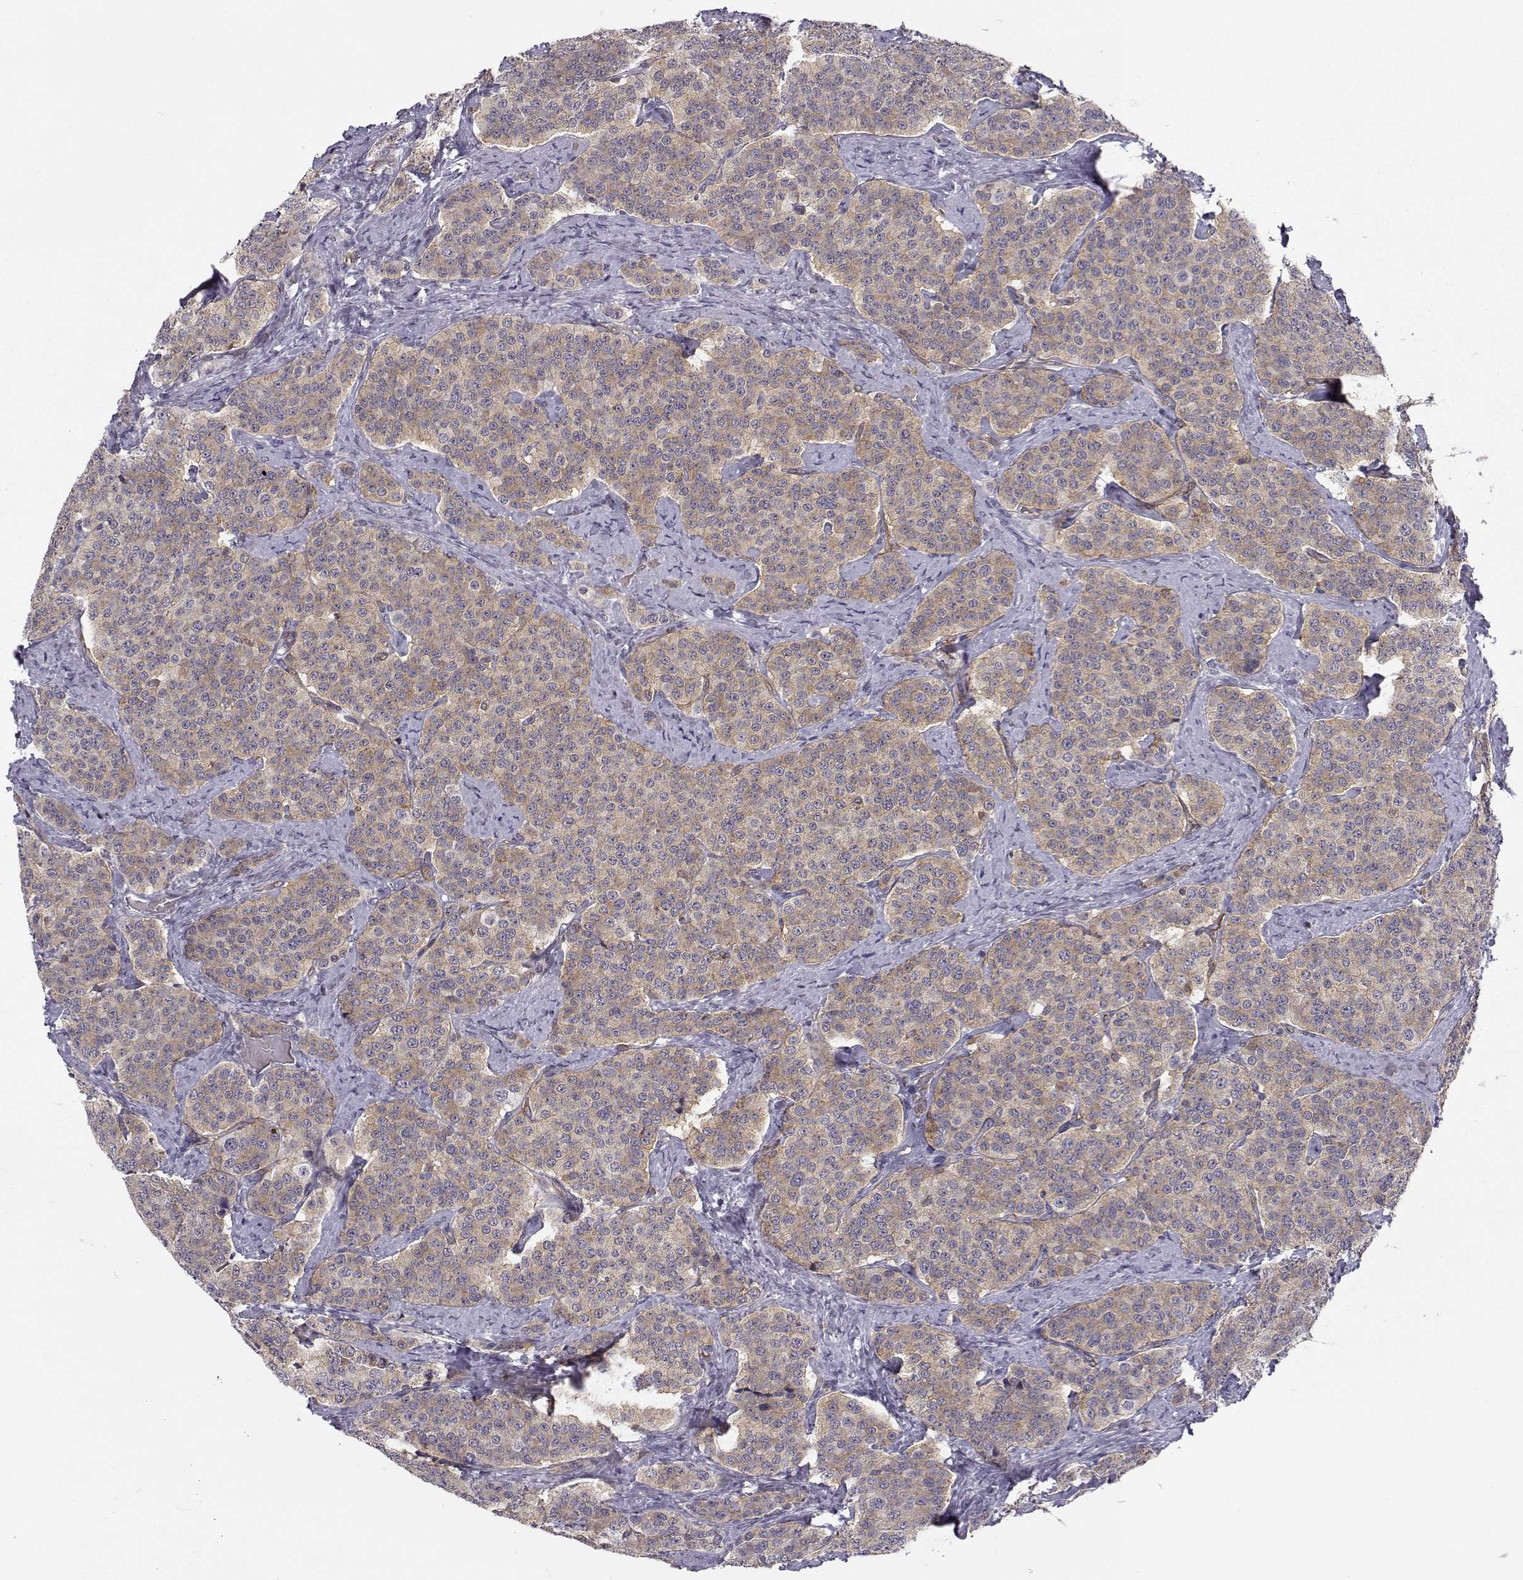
{"staining": {"intensity": "moderate", "quantity": ">75%", "location": "cytoplasmic/membranous"}, "tissue": "carcinoid", "cell_type": "Tumor cells", "image_type": "cancer", "snomed": [{"axis": "morphology", "description": "Carcinoid, malignant, NOS"}, {"axis": "topography", "description": "Small intestine"}], "caption": "Carcinoid (malignant) was stained to show a protein in brown. There is medium levels of moderate cytoplasmic/membranous expression in approximately >75% of tumor cells.", "gene": "KIF13B", "patient": {"sex": "female", "age": 58}}